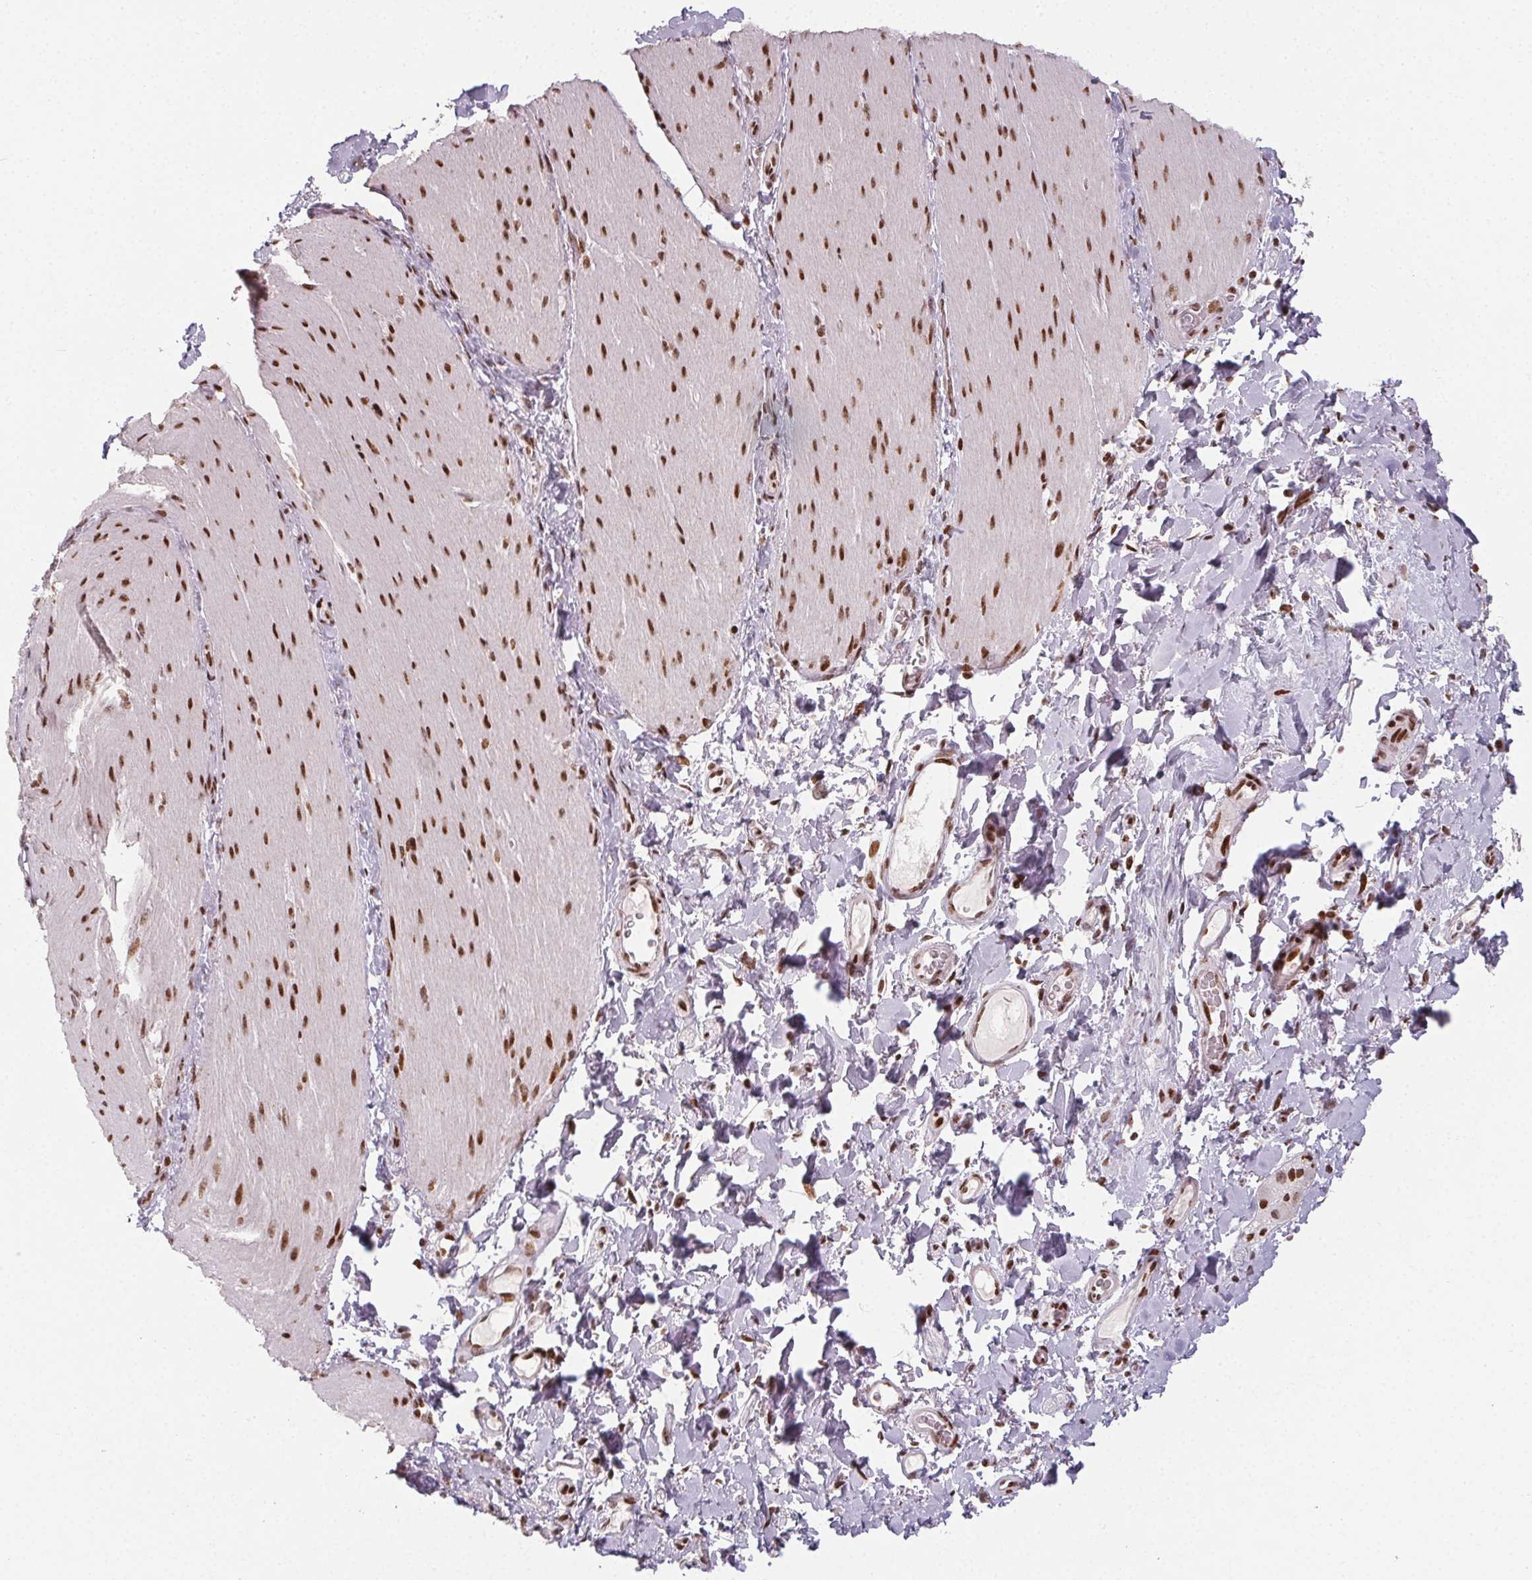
{"staining": {"intensity": "strong", "quantity": ">75%", "location": "nuclear"}, "tissue": "smooth muscle", "cell_type": "Smooth muscle cells", "image_type": "normal", "snomed": [{"axis": "morphology", "description": "Normal tissue, NOS"}, {"axis": "topography", "description": "Smooth muscle"}, {"axis": "topography", "description": "Colon"}], "caption": "This is a micrograph of immunohistochemistry (IHC) staining of benign smooth muscle, which shows strong positivity in the nuclear of smooth muscle cells.", "gene": "KMT2A", "patient": {"sex": "male", "age": 73}}